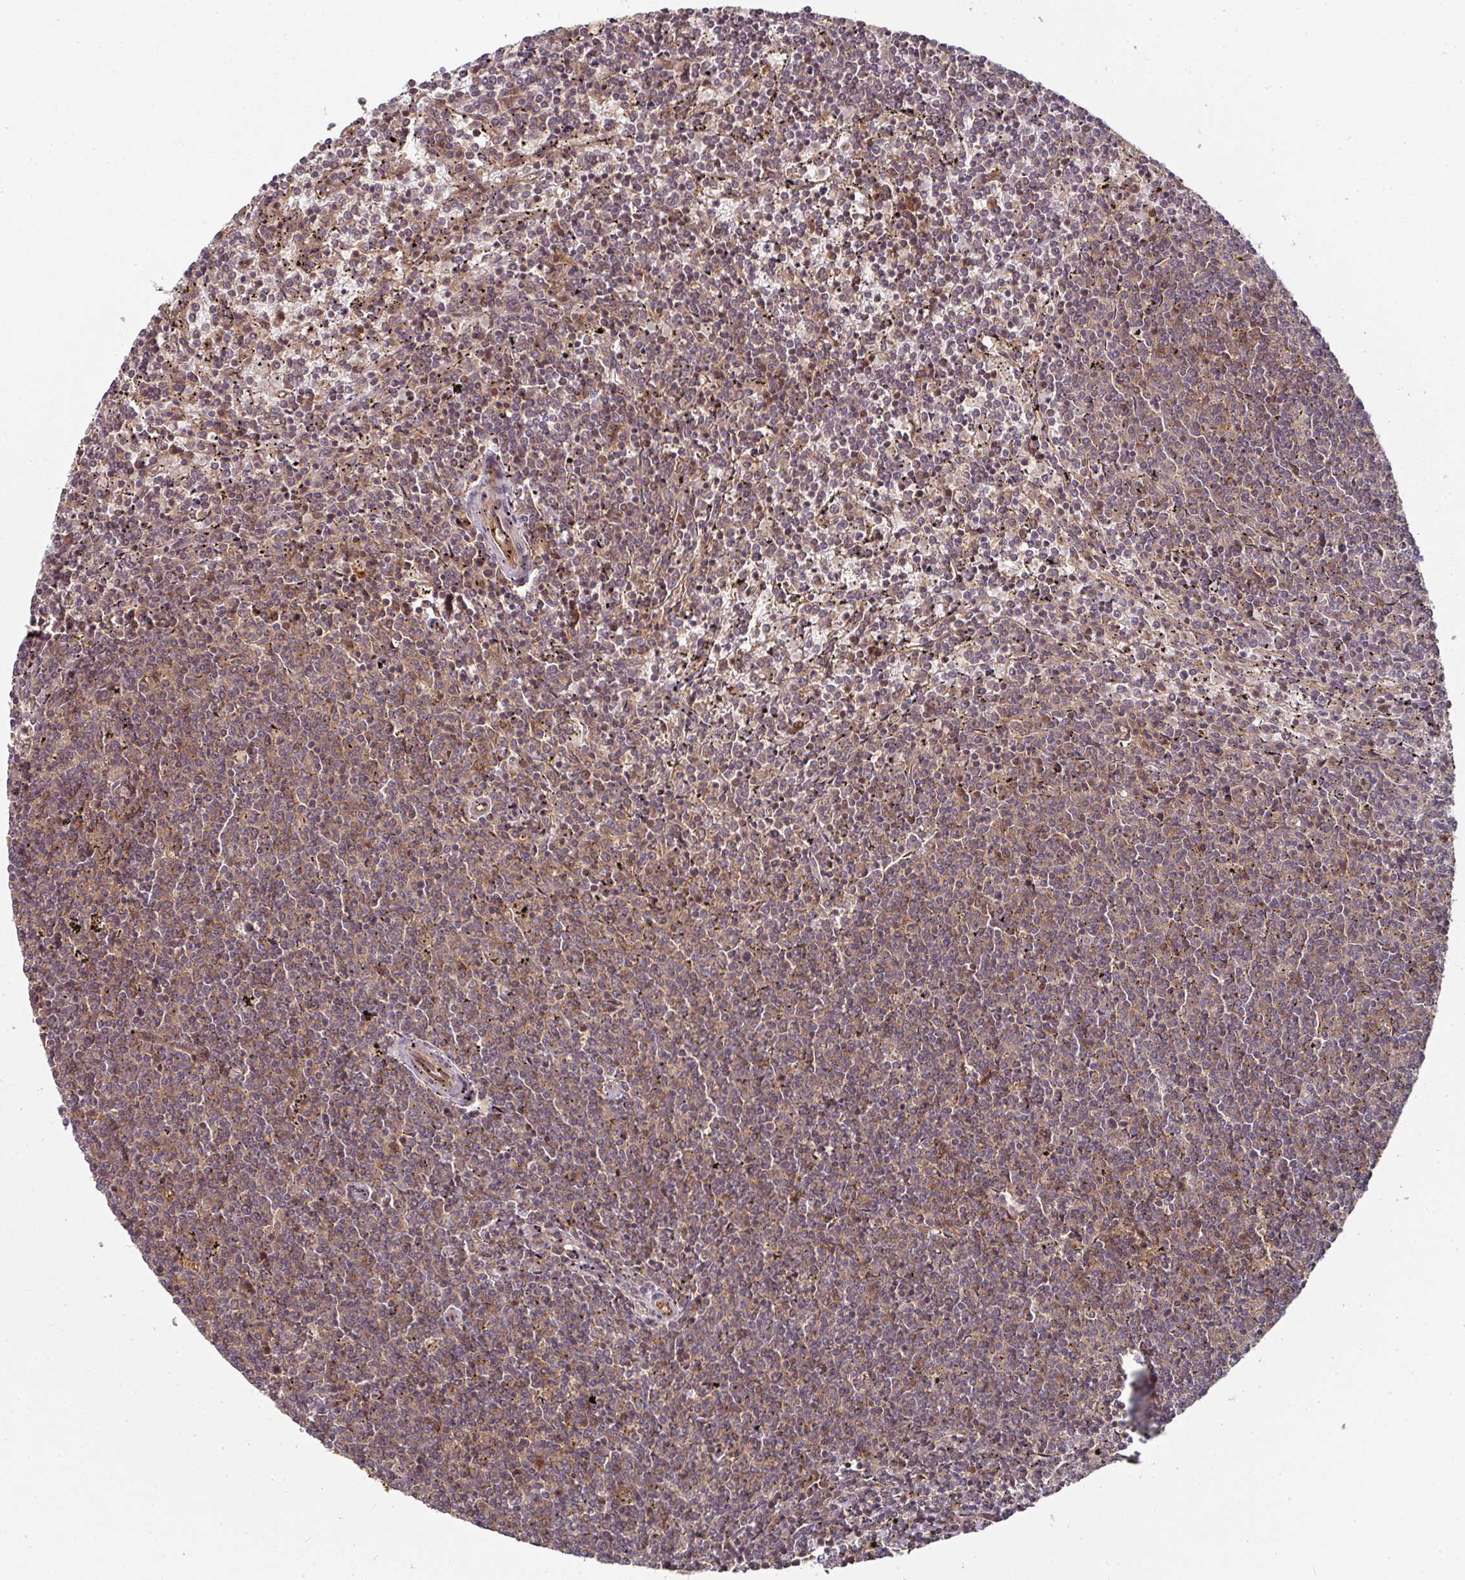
{"staining": {"intensity": "weak", "quantity": "25%-75%", "location": "cytoplasmic/membranous"}, "tissue": "lymphoma", "cell_type": "Tumor cells", "image_type": "cancer", "snomed": [{"axis": "morphology", "description": "Malignant lymphoma, non-Hodgkin's type, Low grade"}, {"axis": "topography", "description": "Spleen"}], "caption": "IHC of human malignant lymphoma, non-Hodgkin's type (low-grade) exhibits low levels of weak cytoplasmic/membranous staining in approximately 25%-75% of tumor cells.", "gene": "EIF4EBP2", "patient": {"sex": "female", "age": 50}}